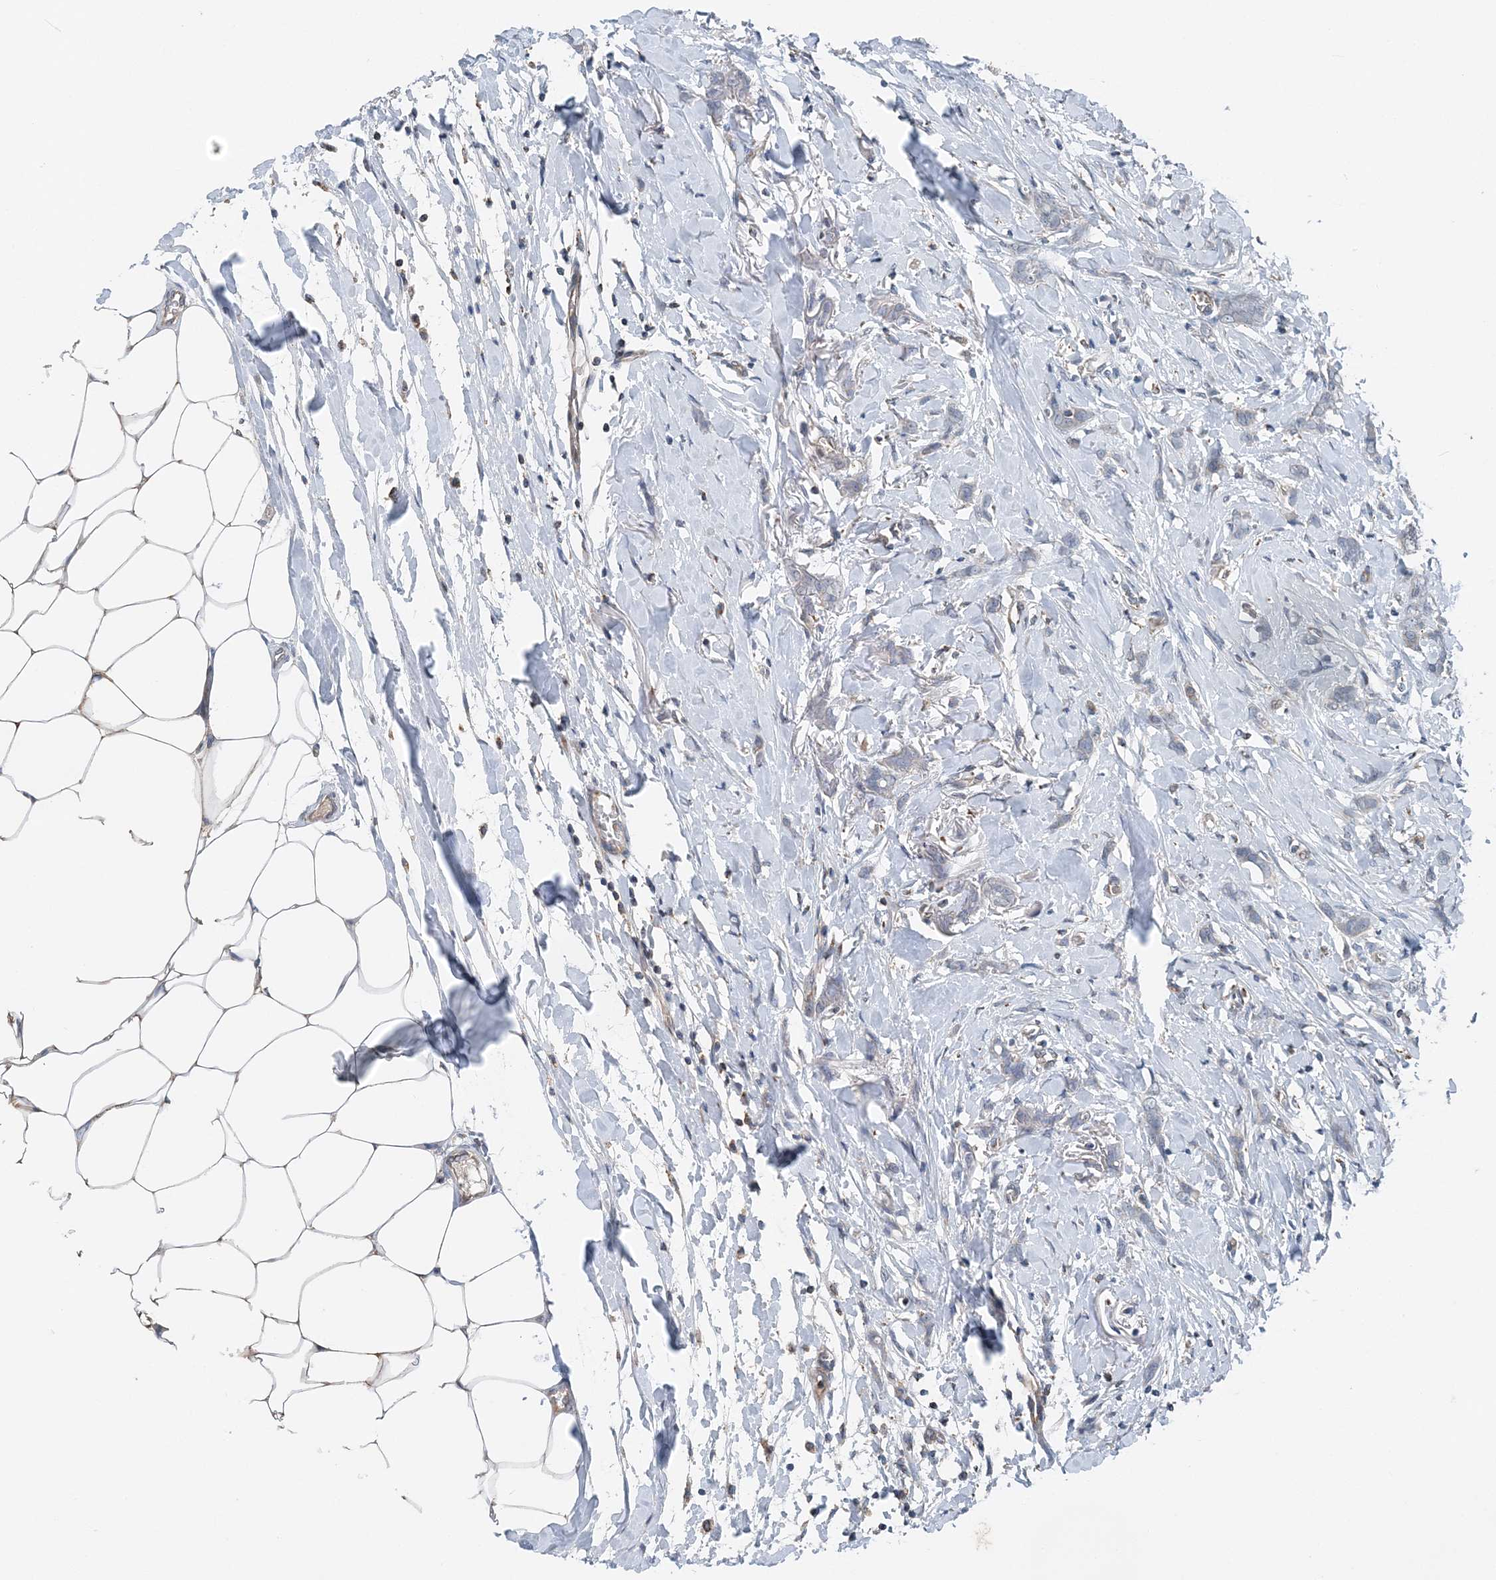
{"staining": {"intensity": "negative", "quantity": "none", "location": "none"}, "tissue": "breast cancer", "cell_type": "Tumor cells", "image_type": "cancer", "snomed": [{"axis": "morphology", "description": "Lobular carcinoma, in situ"}, {"axis": "morphology", "description": "Lobular carcinoma"}, {"axis": "topography", "description": "Breast"}], "caption": "A high-resolution micrograph shows immunohistochemistry (IHC) staining of breast lobular carcinoma in situ, which displays no significant expression in tumor cells.", "gene": "SPRY2", "patient": {"sex": "female", "age": 41}}